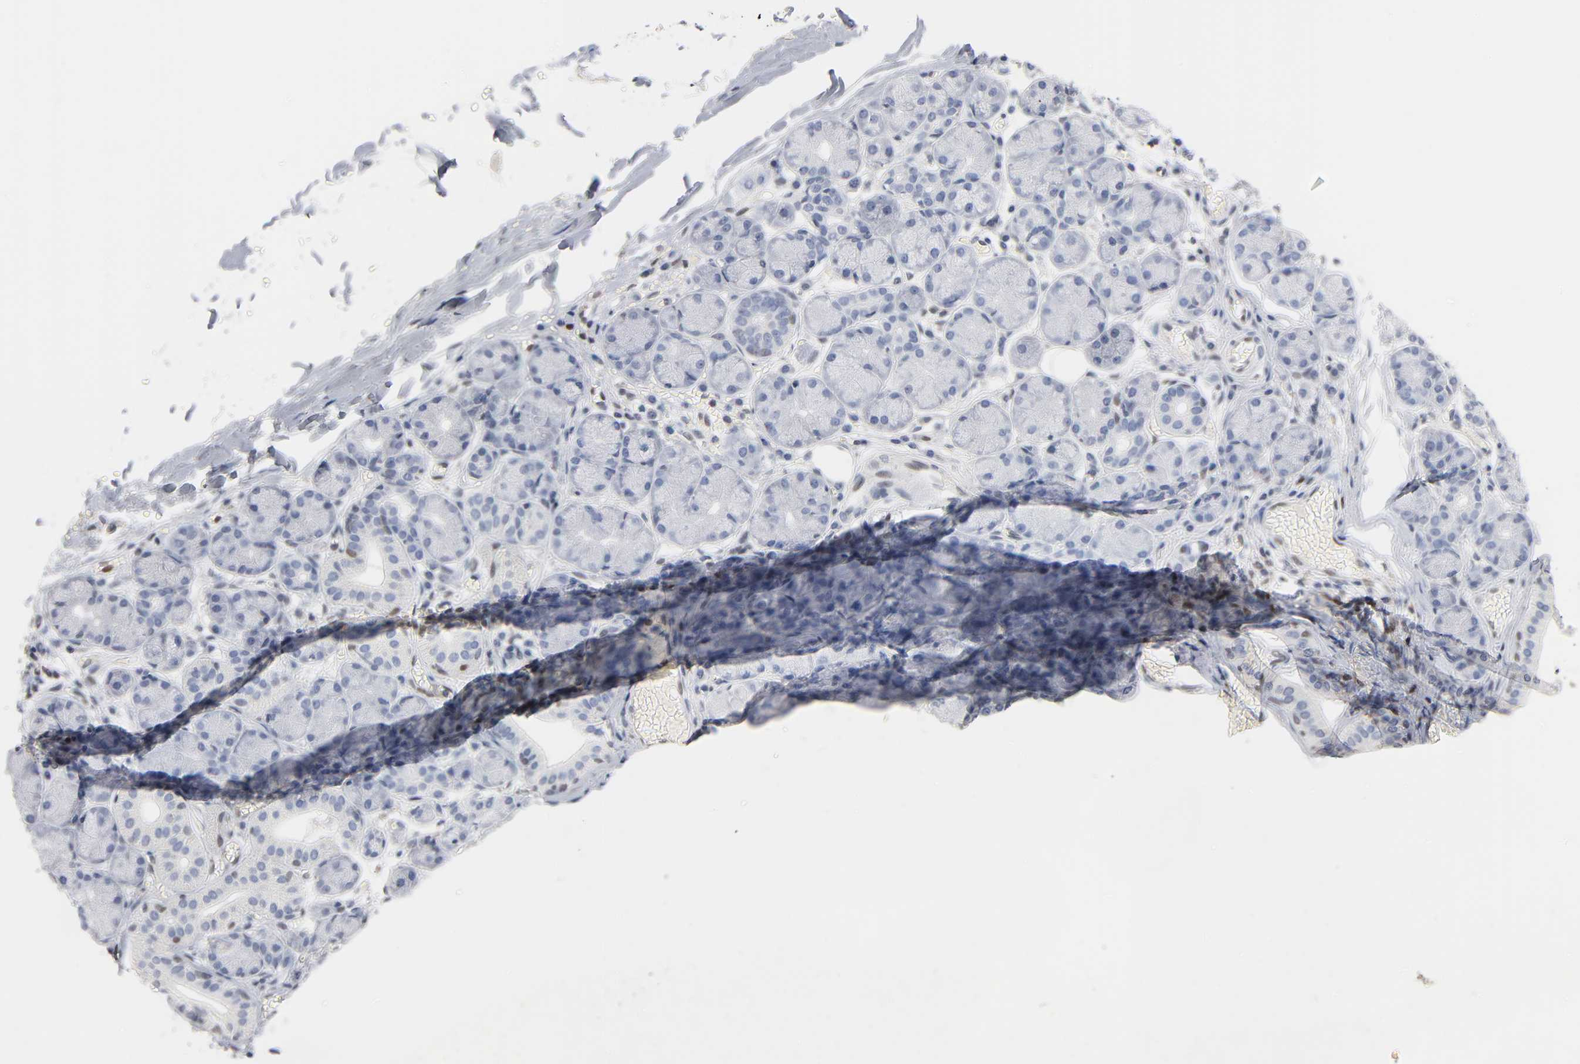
{"staining": {"intensity": "negative", "quantity": "none", "location": "none"}, "tissue": "salivary gland", "cell_type": "Glandular cells", "image_type": "normal", "snomed": [{"axis": "morphology", "description": "Normal tissue, NOS"}, {"axis": "topography", "description": "Salivary gland"}], "caption": "There is no significant staining in glandular cells of salivary gland. Brightfield microscopy of immunohistochemistry (IHC) stained with DAB (3,3'-diaminobenzidine) (brown) and hematoxylin (blue), captured at high magnification.", "gene": "NFATC1", "patient": {"sex": "female", "age": 24}}